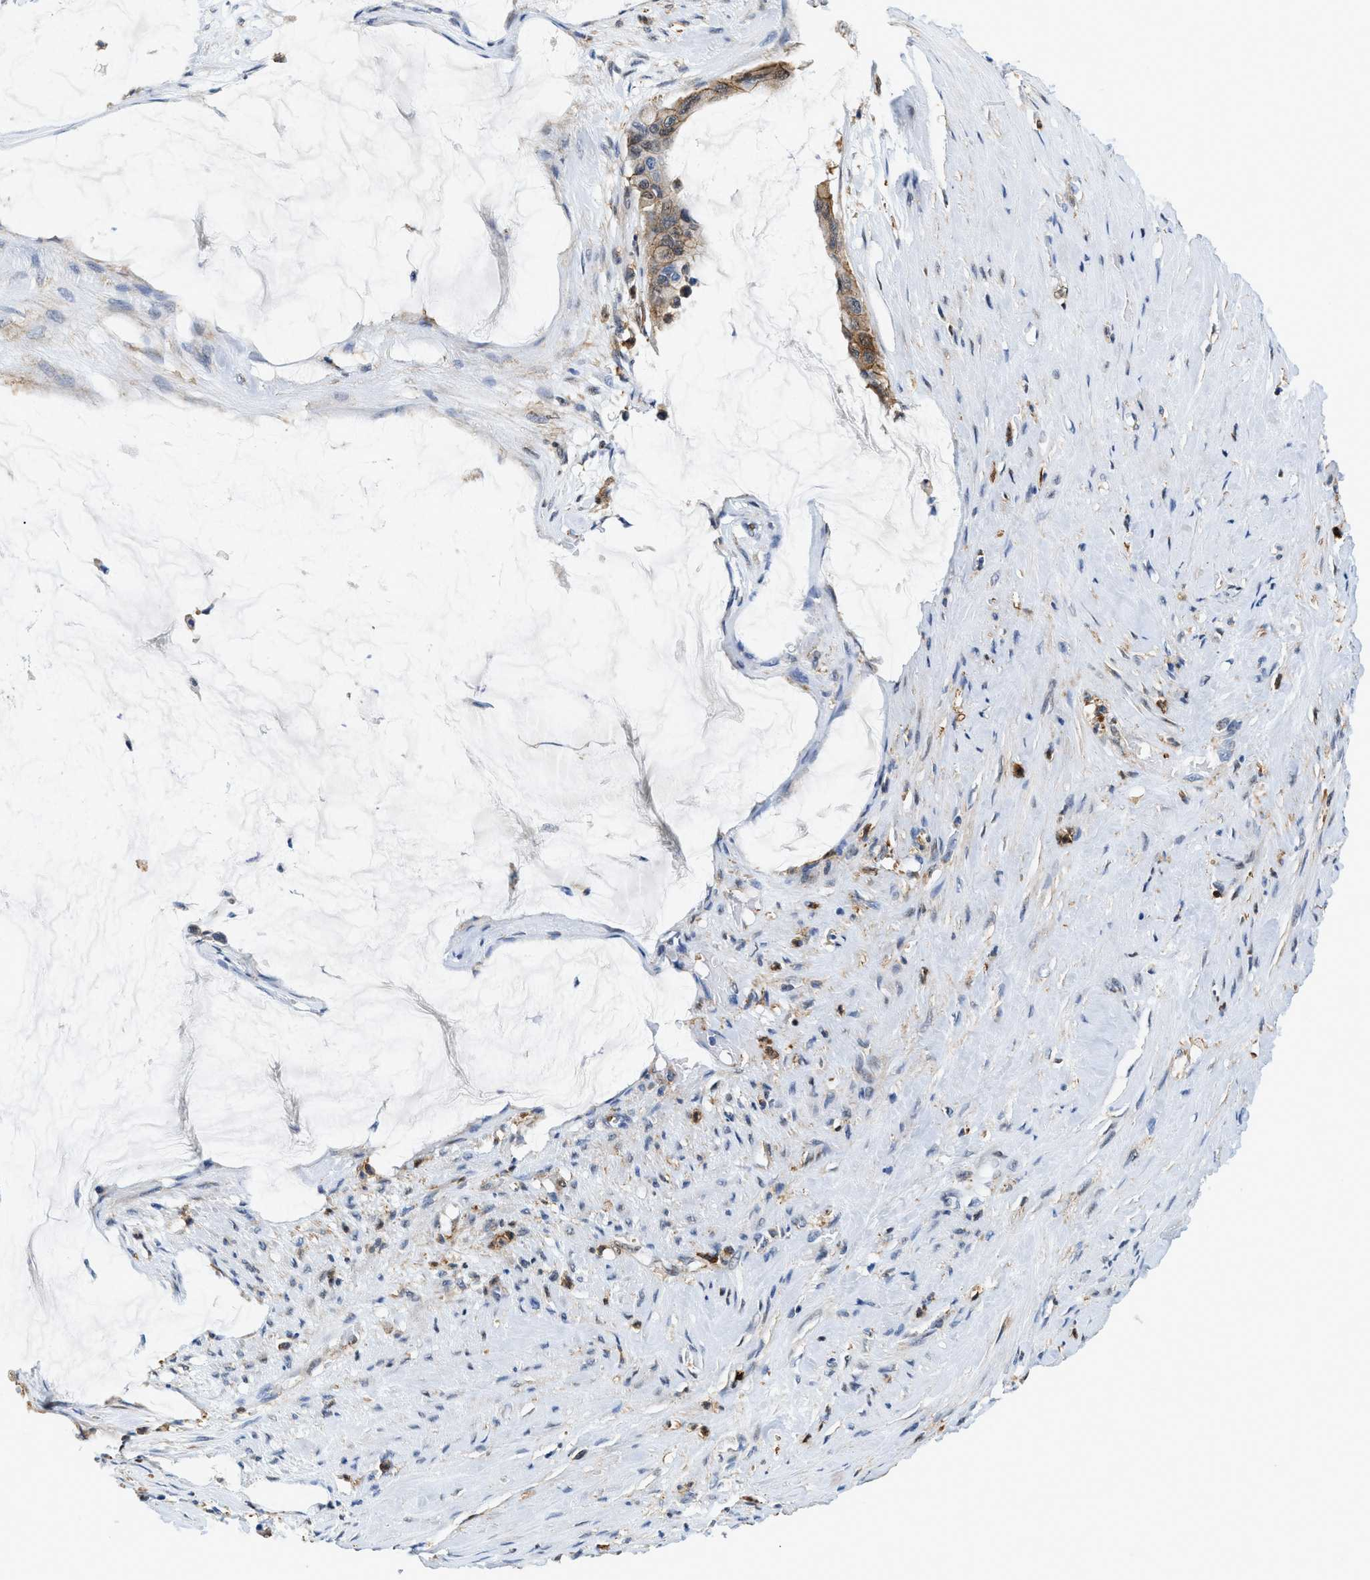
{"staining": {"intensity": "moderate", "quantity": "<25%", "location": "cytoplasmic/membranous"}, "tissue": "pancreatic cancer", "cell_type": "Tumor cells", "image_type": "cancer", "snomed": [{"axis": "morphology", "description": "Adenocarcinoma, NOS"}, {"axis": "topography", "description": "Pancreas"}], "caption": "Adenocarcinoma (pancreatic) stained with a protein marker exhibits moderate staining in tumor cells.", "gene": "GSN", "patient": {"sex": "male", "age": 41}}